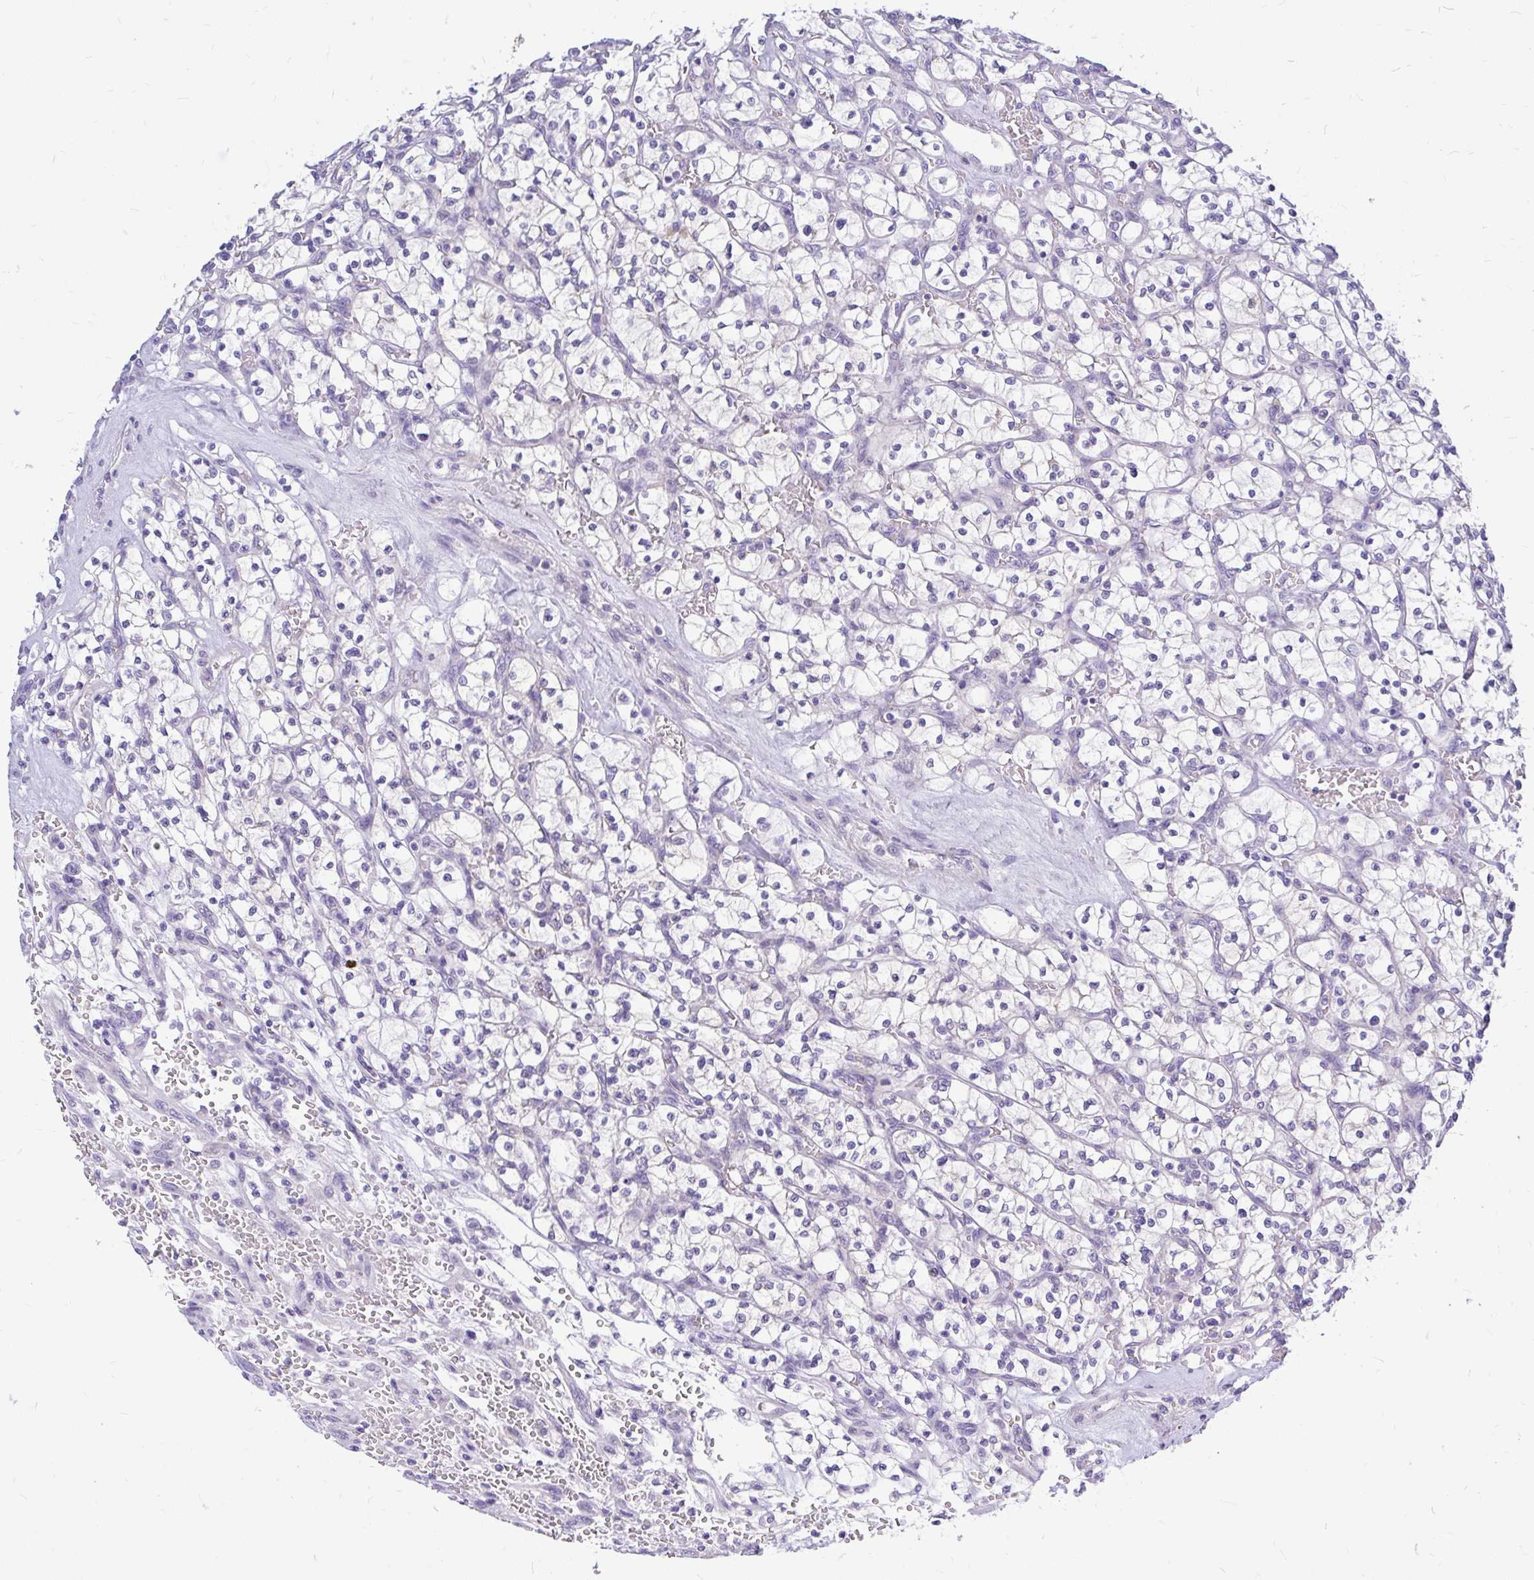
{"staining": {"intensity": "negative", "quantity": "none", "location": "none"}, "tissue": "renal cancer", "cell_type": "Tumor cells", "image_type": "cancer", "snomed": [{"axis": "morphology", "description": "Adenocarcinoma, NOS"}, {"axis": "topography", "description": "Kidney"}], "caption": "DAB (3,3'-diaminobenzidine) immunohistochemical staining of renal adenocarcinoma shows no significant expression in tumor cells.", "gene": "MAP1LC3A", "patient": {"sex": "female", "age": 64}}